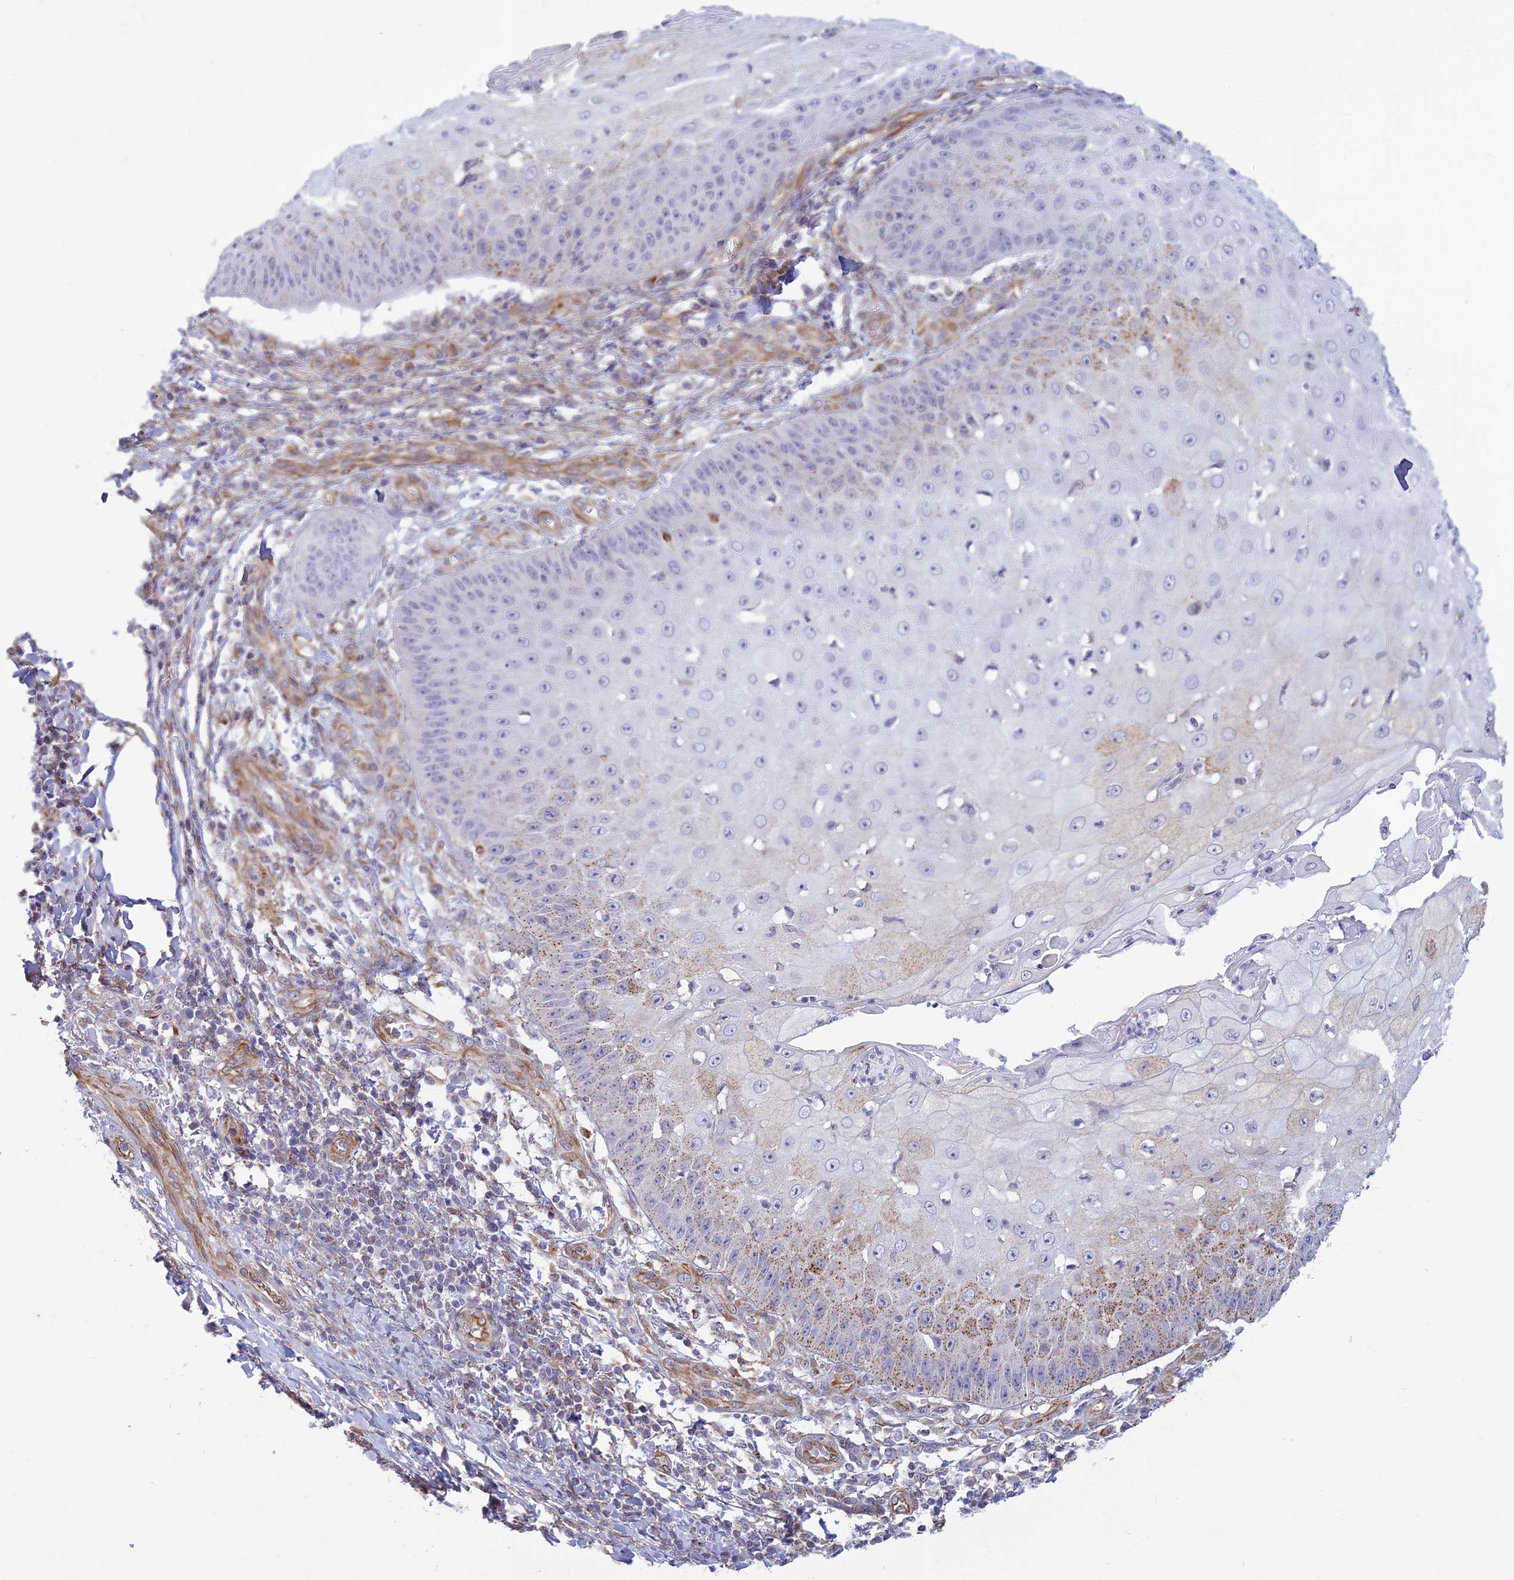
{"staining": {"intensity": "moderate", "quantity": "<25%", "location": "cytoplasmic/membranous"}, "tissue": "skin cancer", "cell_type": "Tumor cells", "image_type": "cancer", "snomed": [{"axis": "morphology", "description": "Squamous cell carcinoma, NOS"}, {"axis": "topography", "description": "Skin"}], "caption": "Protein expression analysis of human skin squamous cell carcinoma reveals moderate cytoplasmic/membranous staining in about <25% of tumor cells.", "gene": "SAPCD2", "patient": {"sex": "male", "age": 70}}